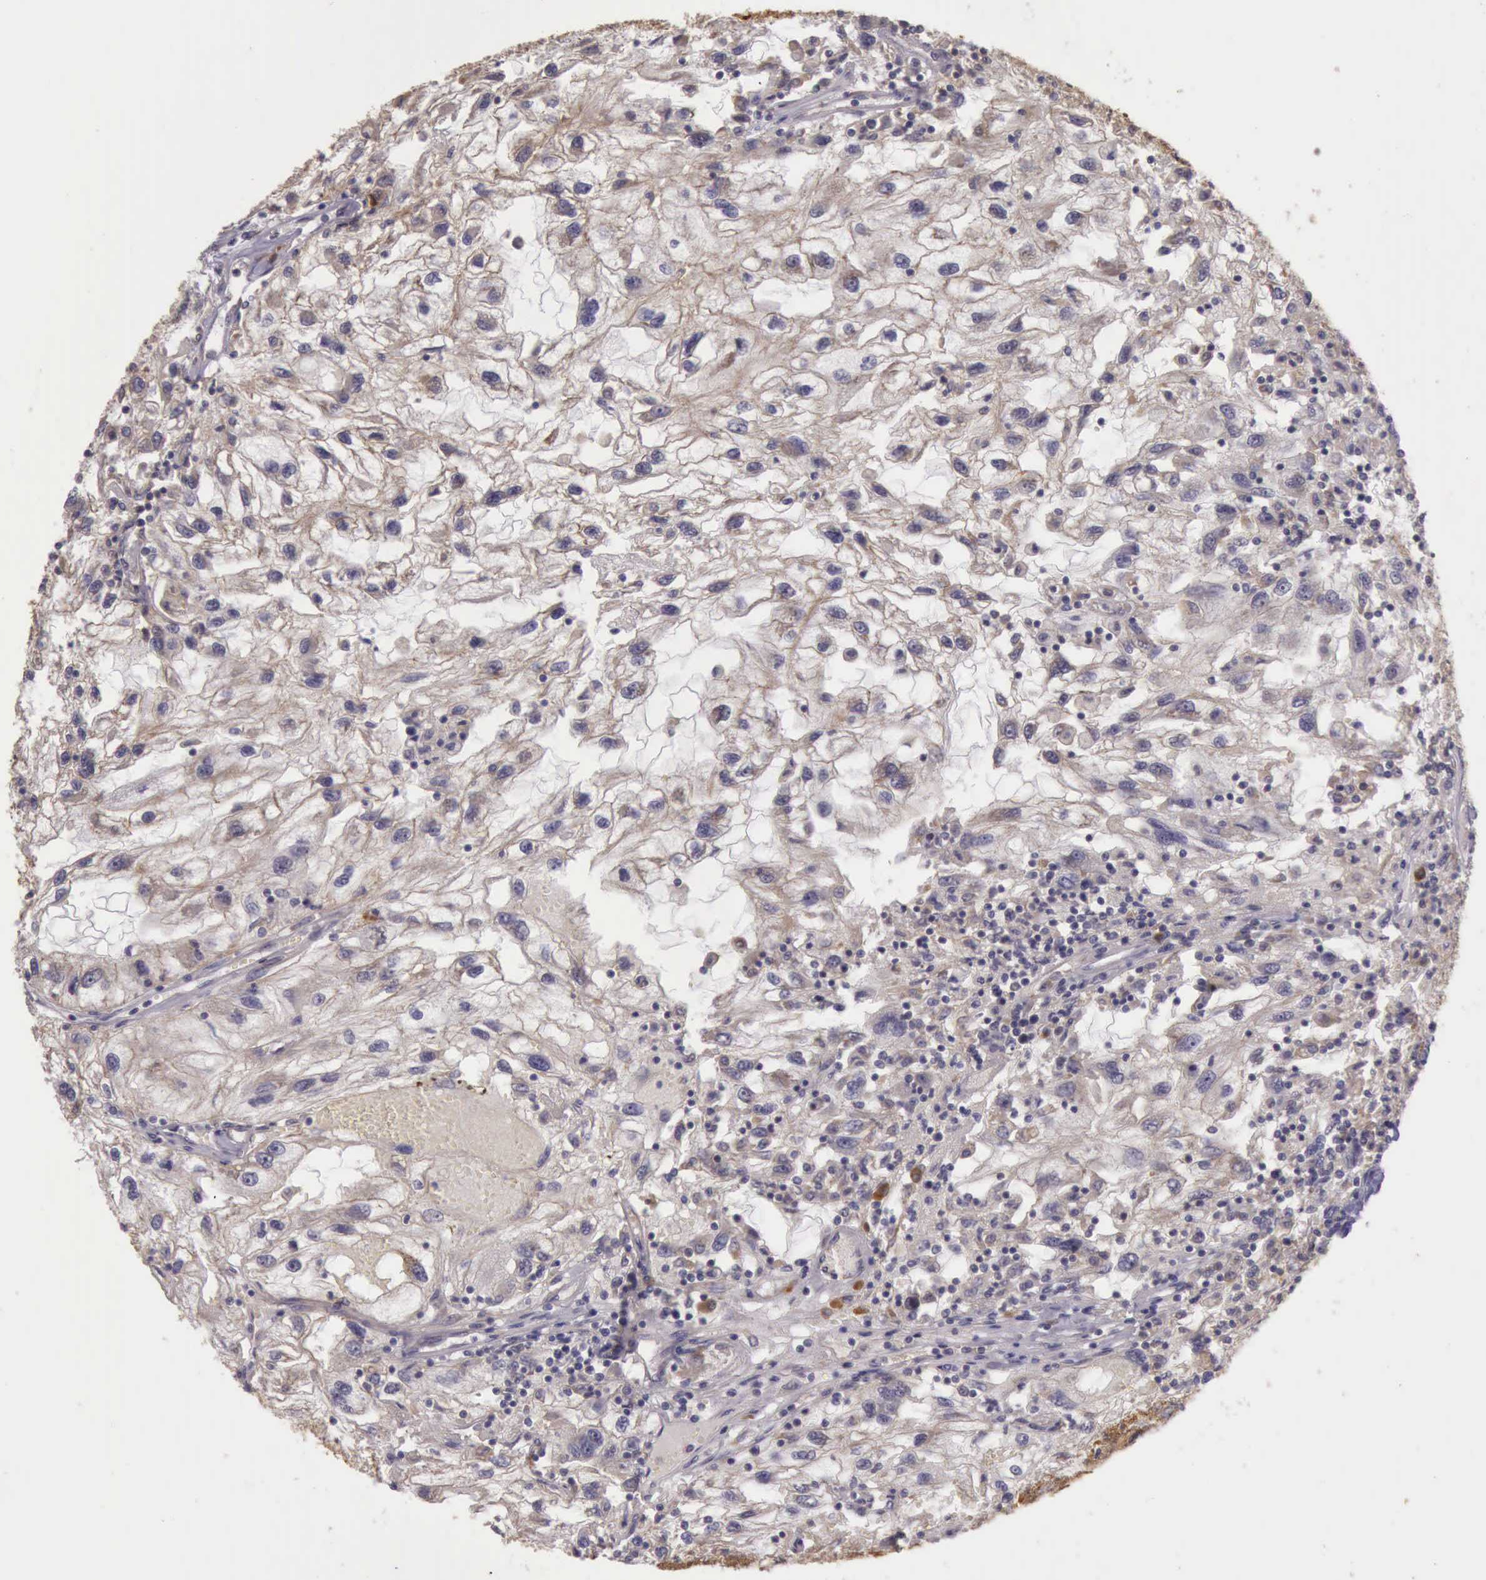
{"staining": {"intensity": "weak", "quantity": "25%-75%", "location": "cytoplasmic/membranous"}, "tissue": "renal cancer", "cell_type": "Tumor cells", "image_type": "cancer", "snomed": [{"axis": "morphology", "description": "Normal tissue, NOS"}, {"axis": "morphology", "description": "Adenocarcinoma, NOS"}, {"axis": "topography", "description": "Kidney"}], "caption": "Adenocarcinoma (renal) stained with a protein marker reveals weak staining in tumor cells.", "gene": "EIF5", "patient": {"sex": "male", "age": 71}}